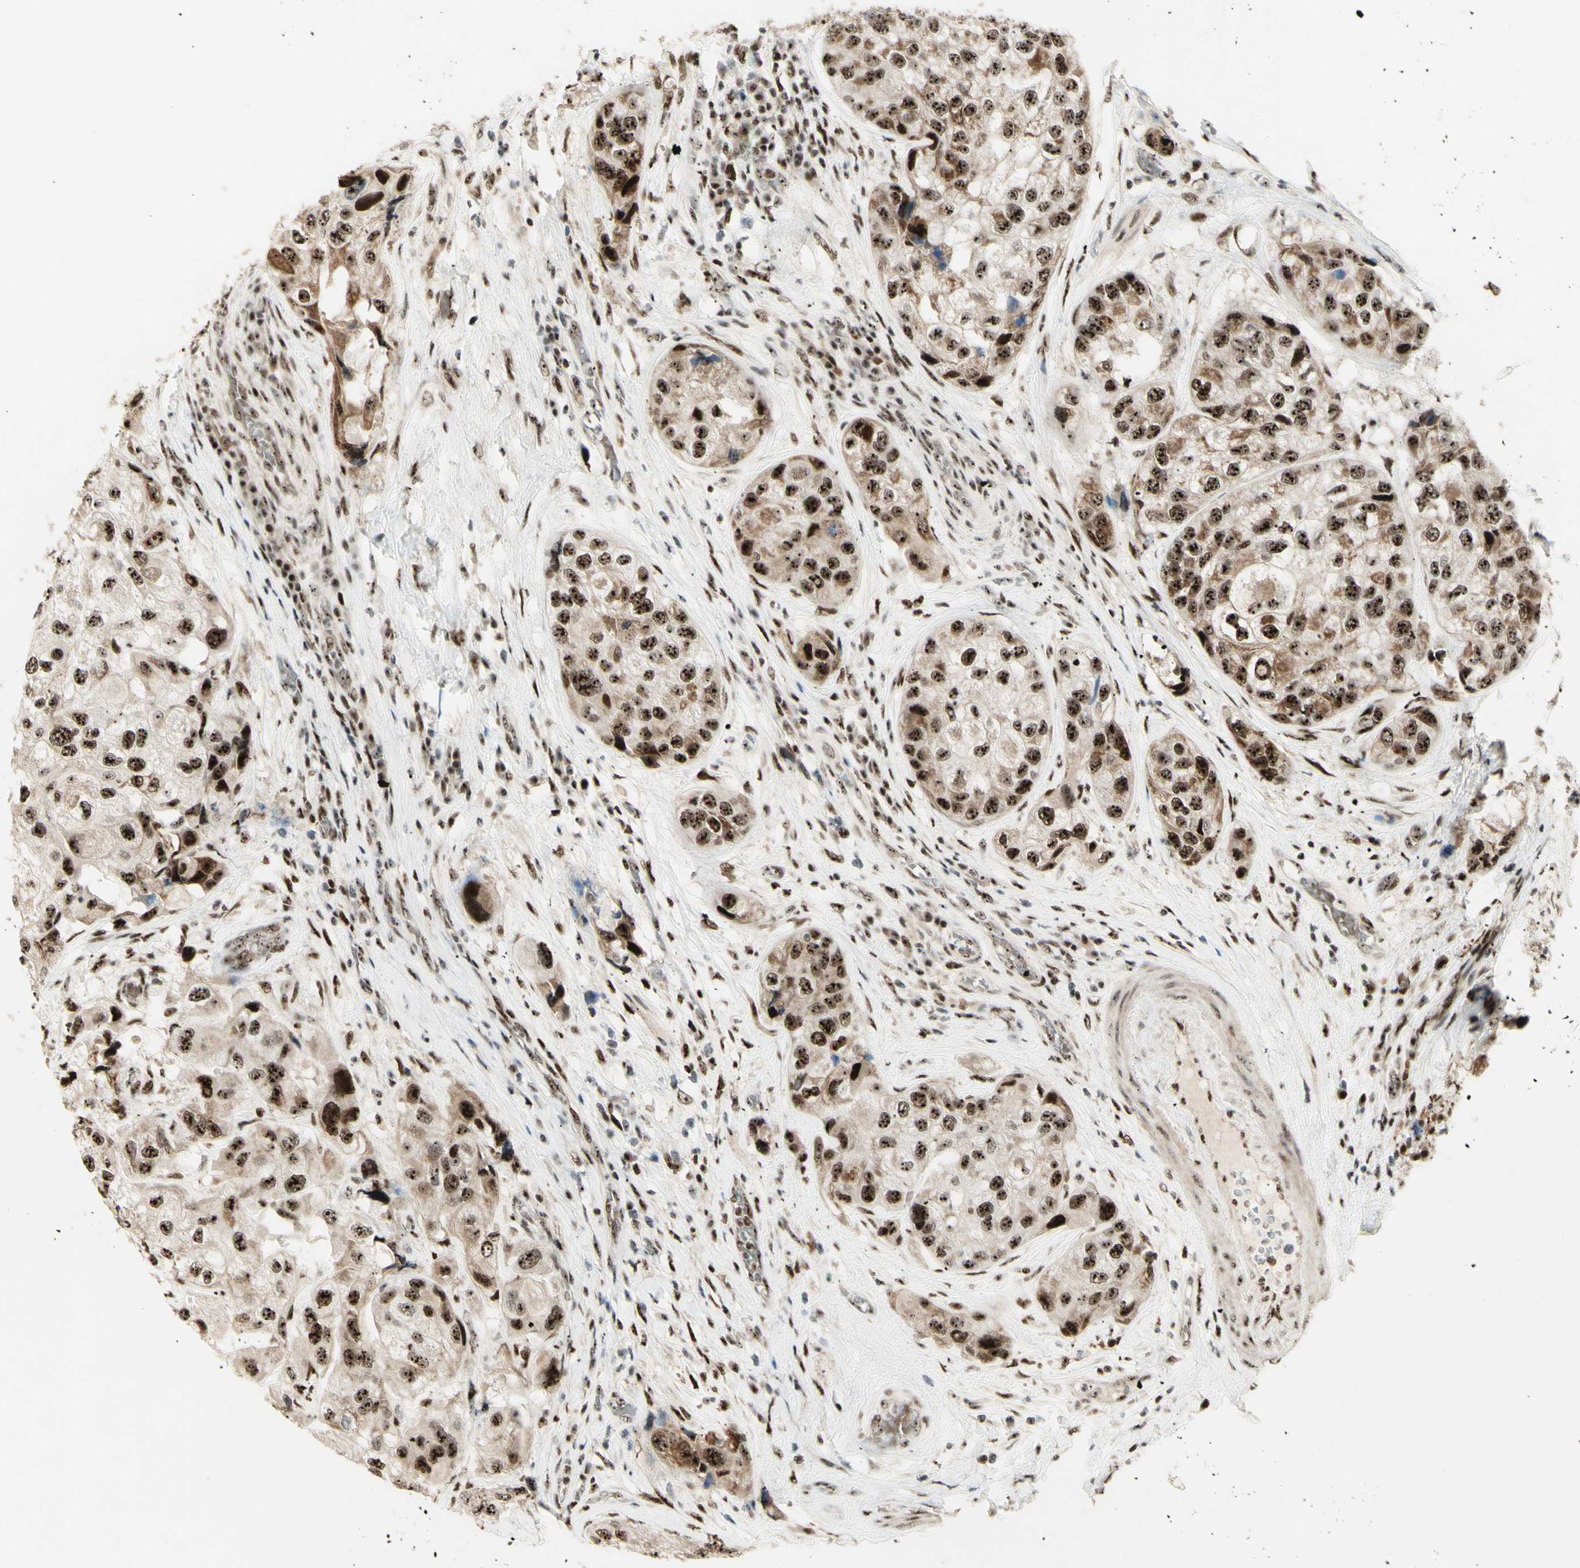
{"staining": {"intensity": "strong", "quantity": ">75%", "location": "cytoplasmic/membranous,nuclear"}, "tissue": "urothelial cancer", "cell_type": "Tumor cells", "image_type": "cancer", "snomed": [{"axis": "morphology", "description": "Urothelial carcinoma, High grade"}, {"axis": "topography", "description": "Urinary bladder"}], "caption": "Brown immunohistochemical staining in human high-grade urothelial carcinoma reveals strong cytoplasmic/membranous and nuclear positivity in about >75% of tumor cells.", "gene": "DHX9", "patient": {"sex": "female", "age": 64}}